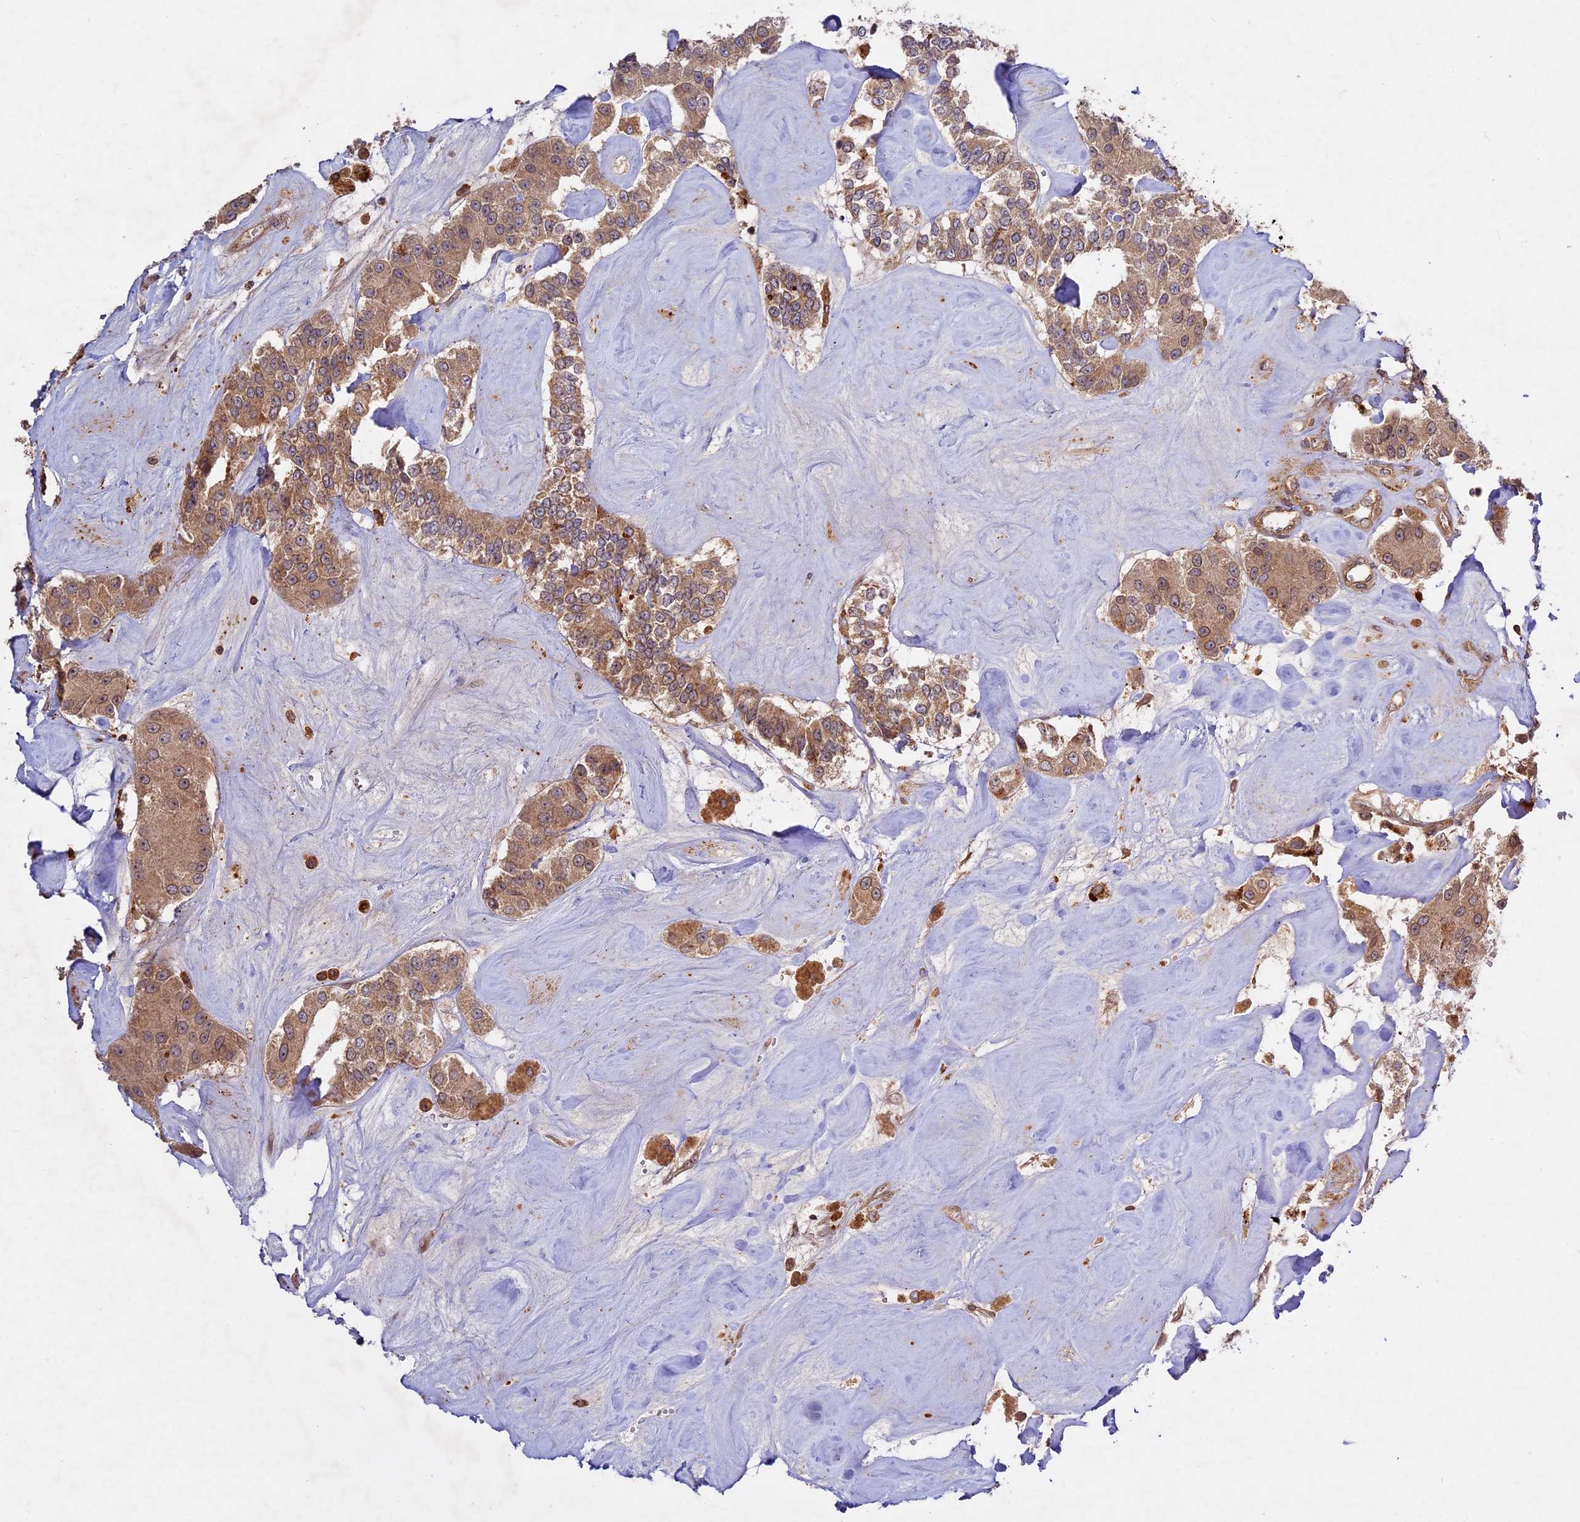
{"staining": {"intensity": "moderate", "quantity": ">75%", "location": "cytoplasmic/membranous"}, "tissue": "carcinoid", "cell_type": "Tumor cells", "image_type": "cancer", "snomed": [{"axis": "morphology", "description": "Carcinoid, malignant, NOS"}, {"axis": "topography", "description": "Pancreas"}], "caption": "A micrograph showing moderate cytoplasmic/membranous staining in approximately >75% of tumor cells in malignant carcinoid, as visualized by brown immunohistochemical staining.", "gene": "DGKH", "patient": {"sex": "male", "age": 41}}